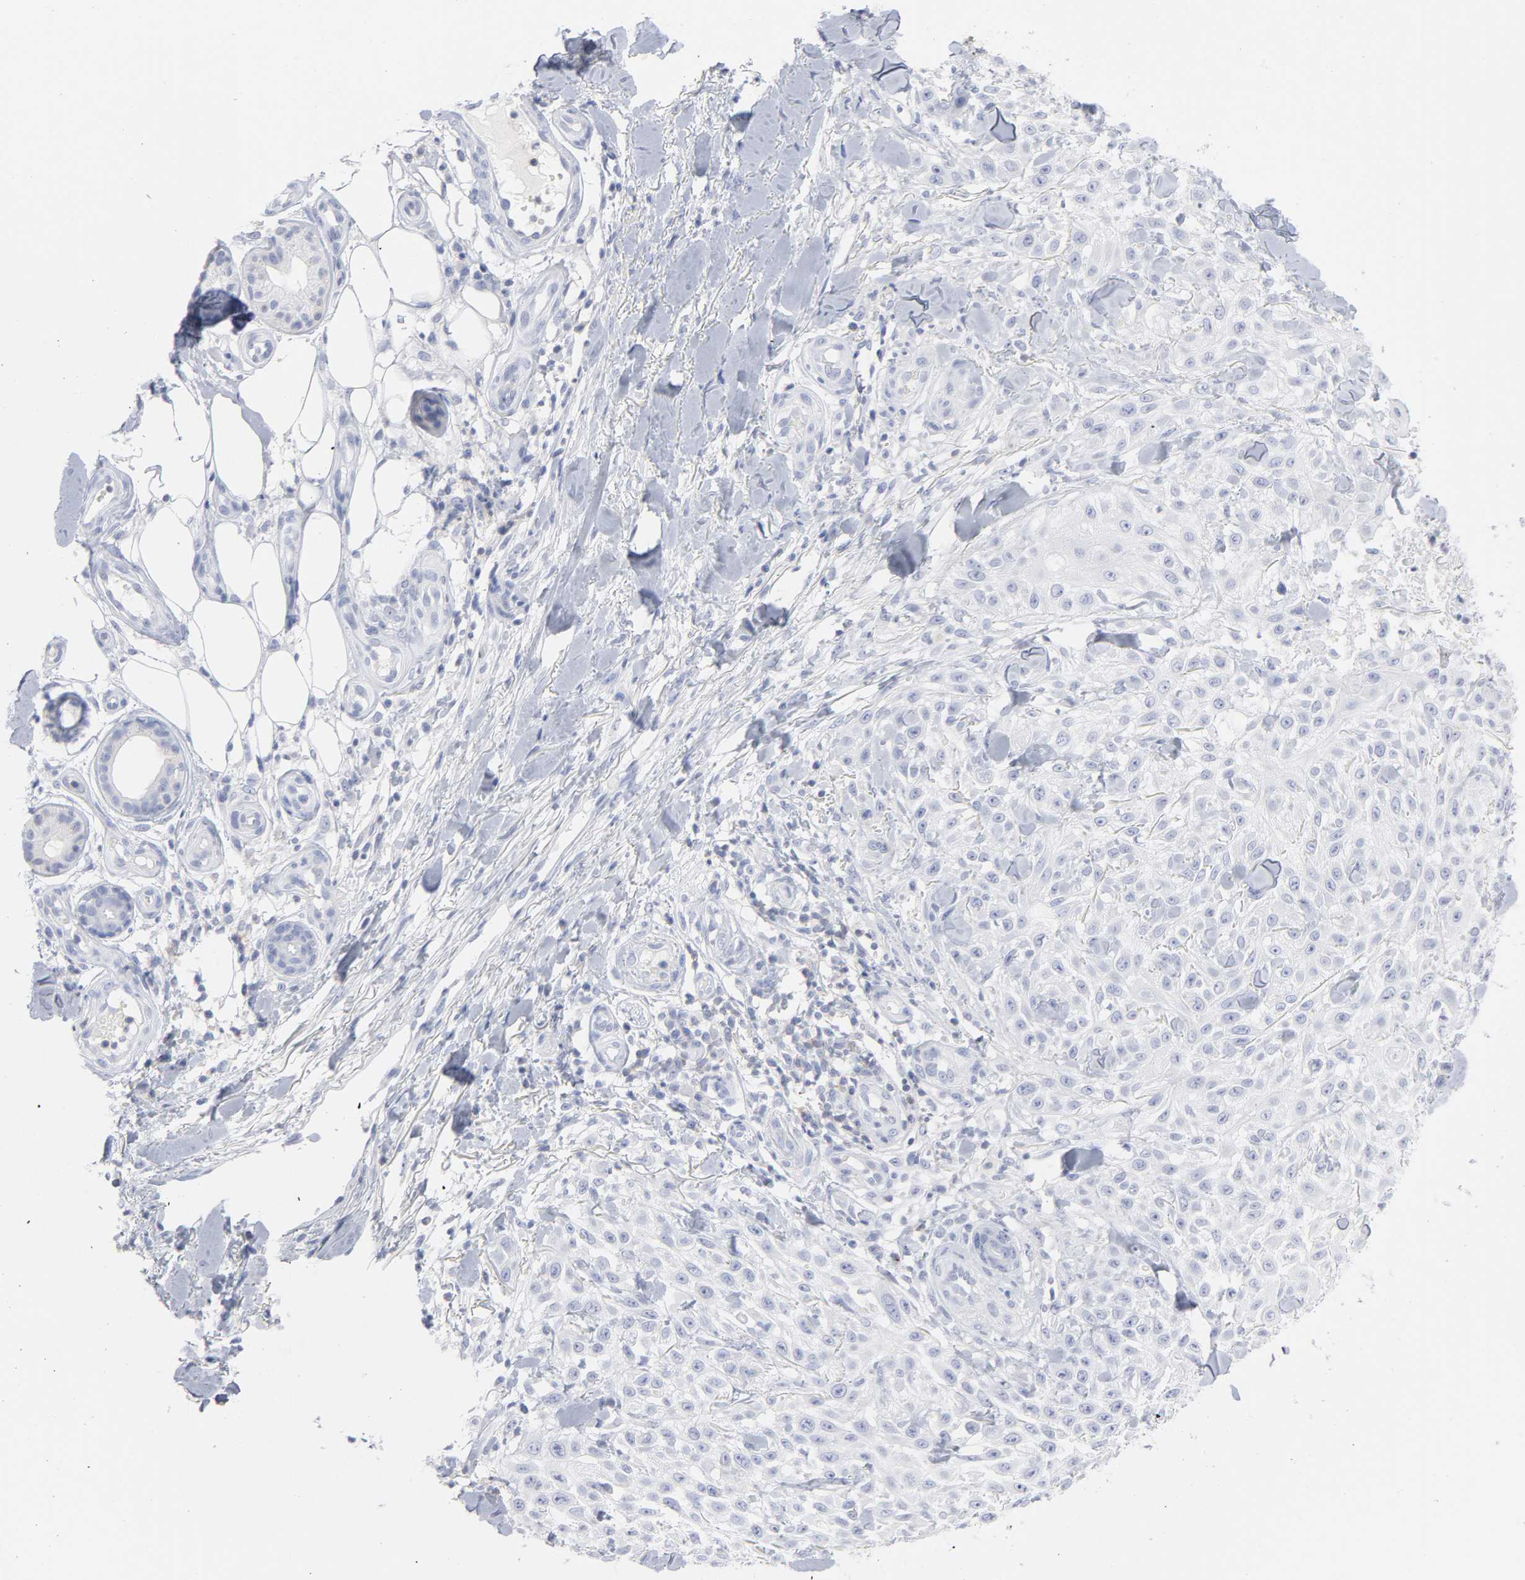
{"staining": {"intensity": "negative", "quantity": "none", "location": "none"}, "tissue": "skin cancer", "cell_type": "Tumor cells", "image_type": "cancer", "snomed": [{"axis": "morphology", "description": "Squamous cell carcinoma, NOS"}, {"axis": "topography", "description": "Skin"}], "caption": "Immunohistochemistry (IHC) photomicrograph of human squamous cell carcinoma (skin) stained for a protein (brown), which displays no expression in tumor cells.", "gene": "P2RY8", "patient": {"sex": "female", "age": 42}}